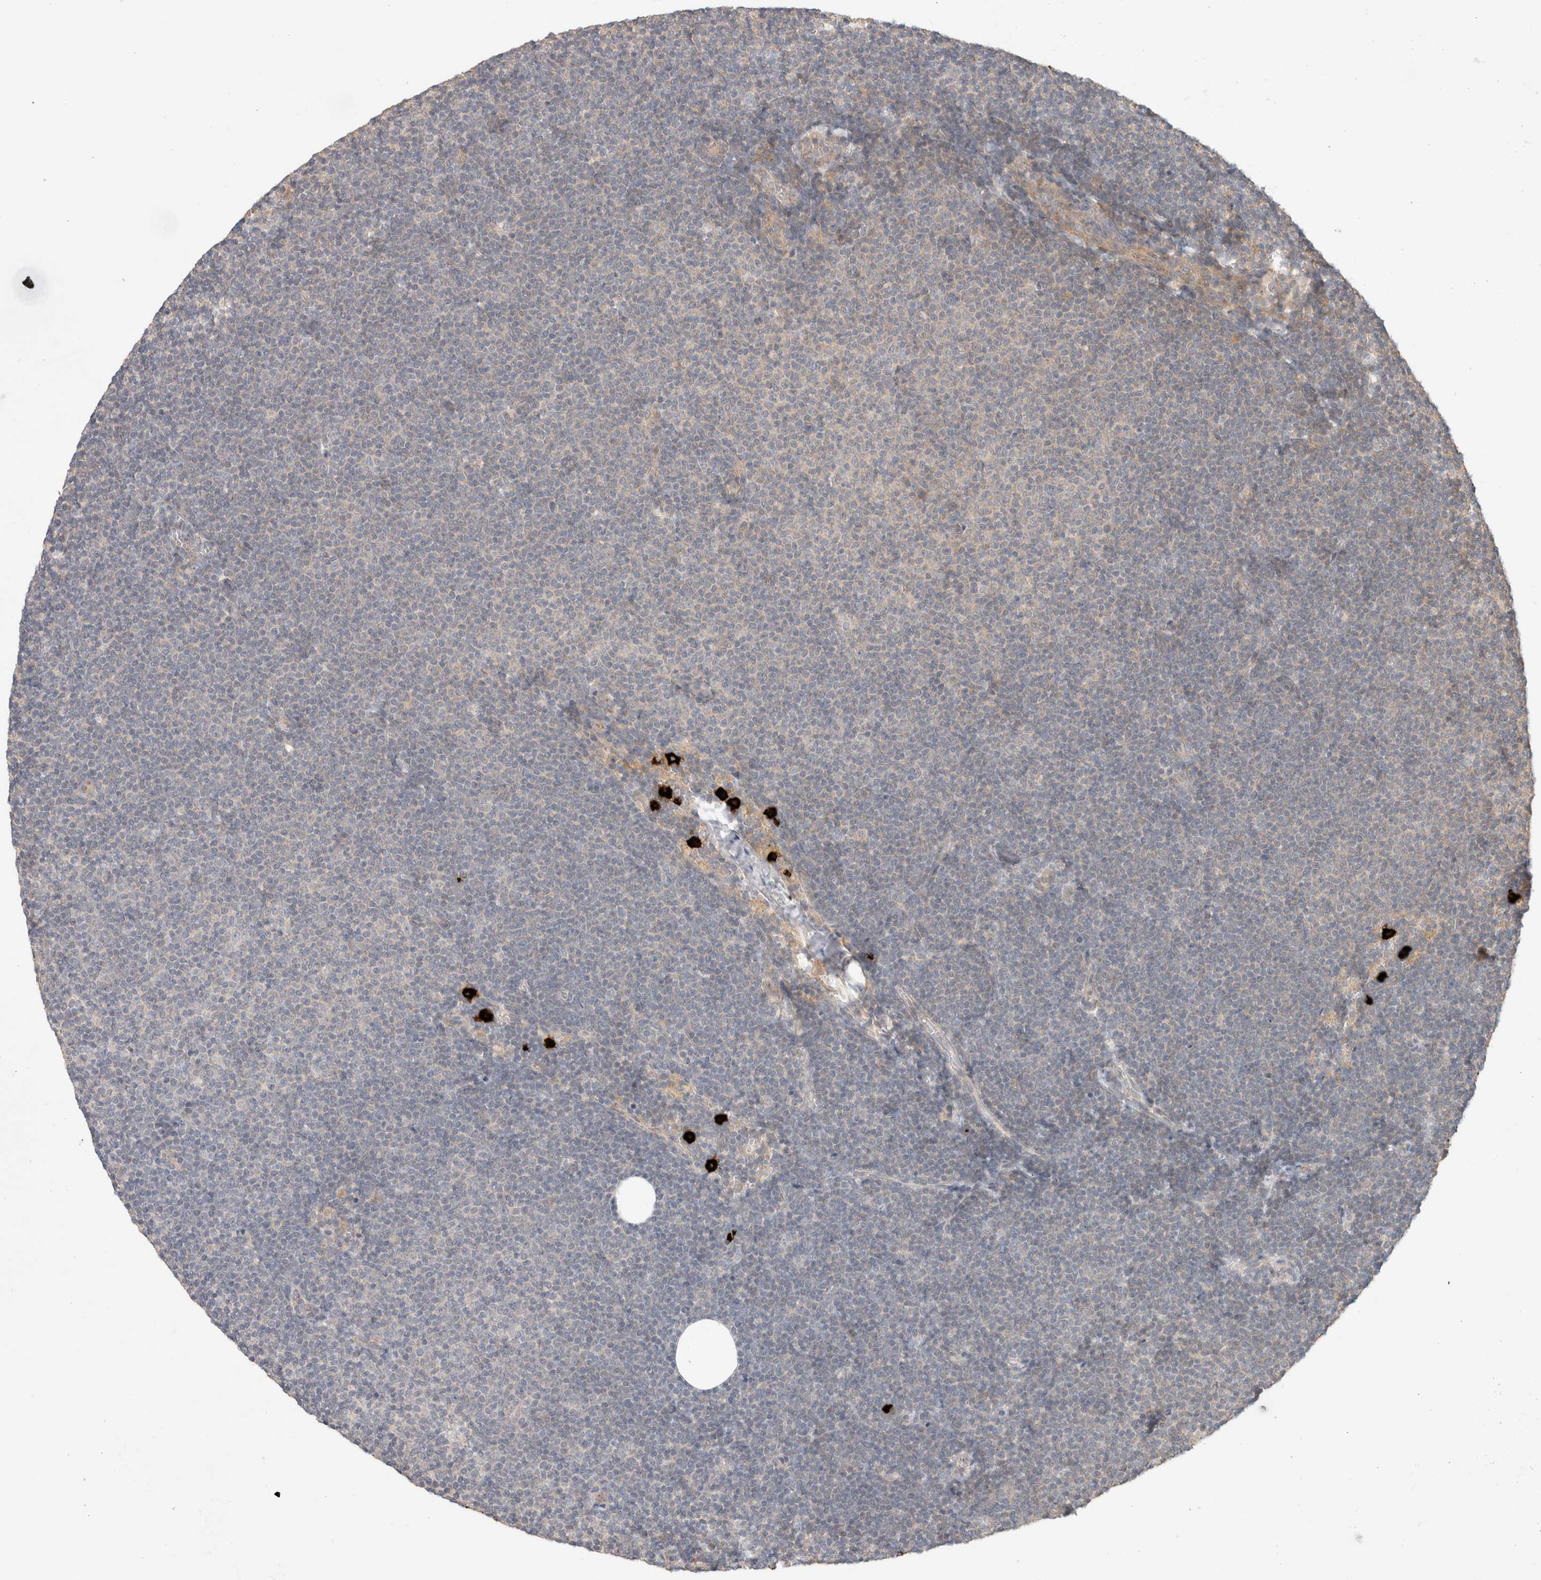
{"staining": {"intensity": "negative", "quantity": "none", "location": "none"}, "tissue": "lymphoma", "cell_type": "Tumor cells", "image_type": "cancer", "snomed": [{"axis": "morphology", "description": "Malignant lymphoma, non-Hodgkin's type, Low grade"}, {"axis": "topography", "description": "Lymph node"}], "caption": "IHC photomicrograph of neoplastic tissue: lymphoma stained with DAB exhibits no significant protein positivity in tumor cells.", "gene": "HSPG2", "patient": {"sex": "female", "age": 53}}